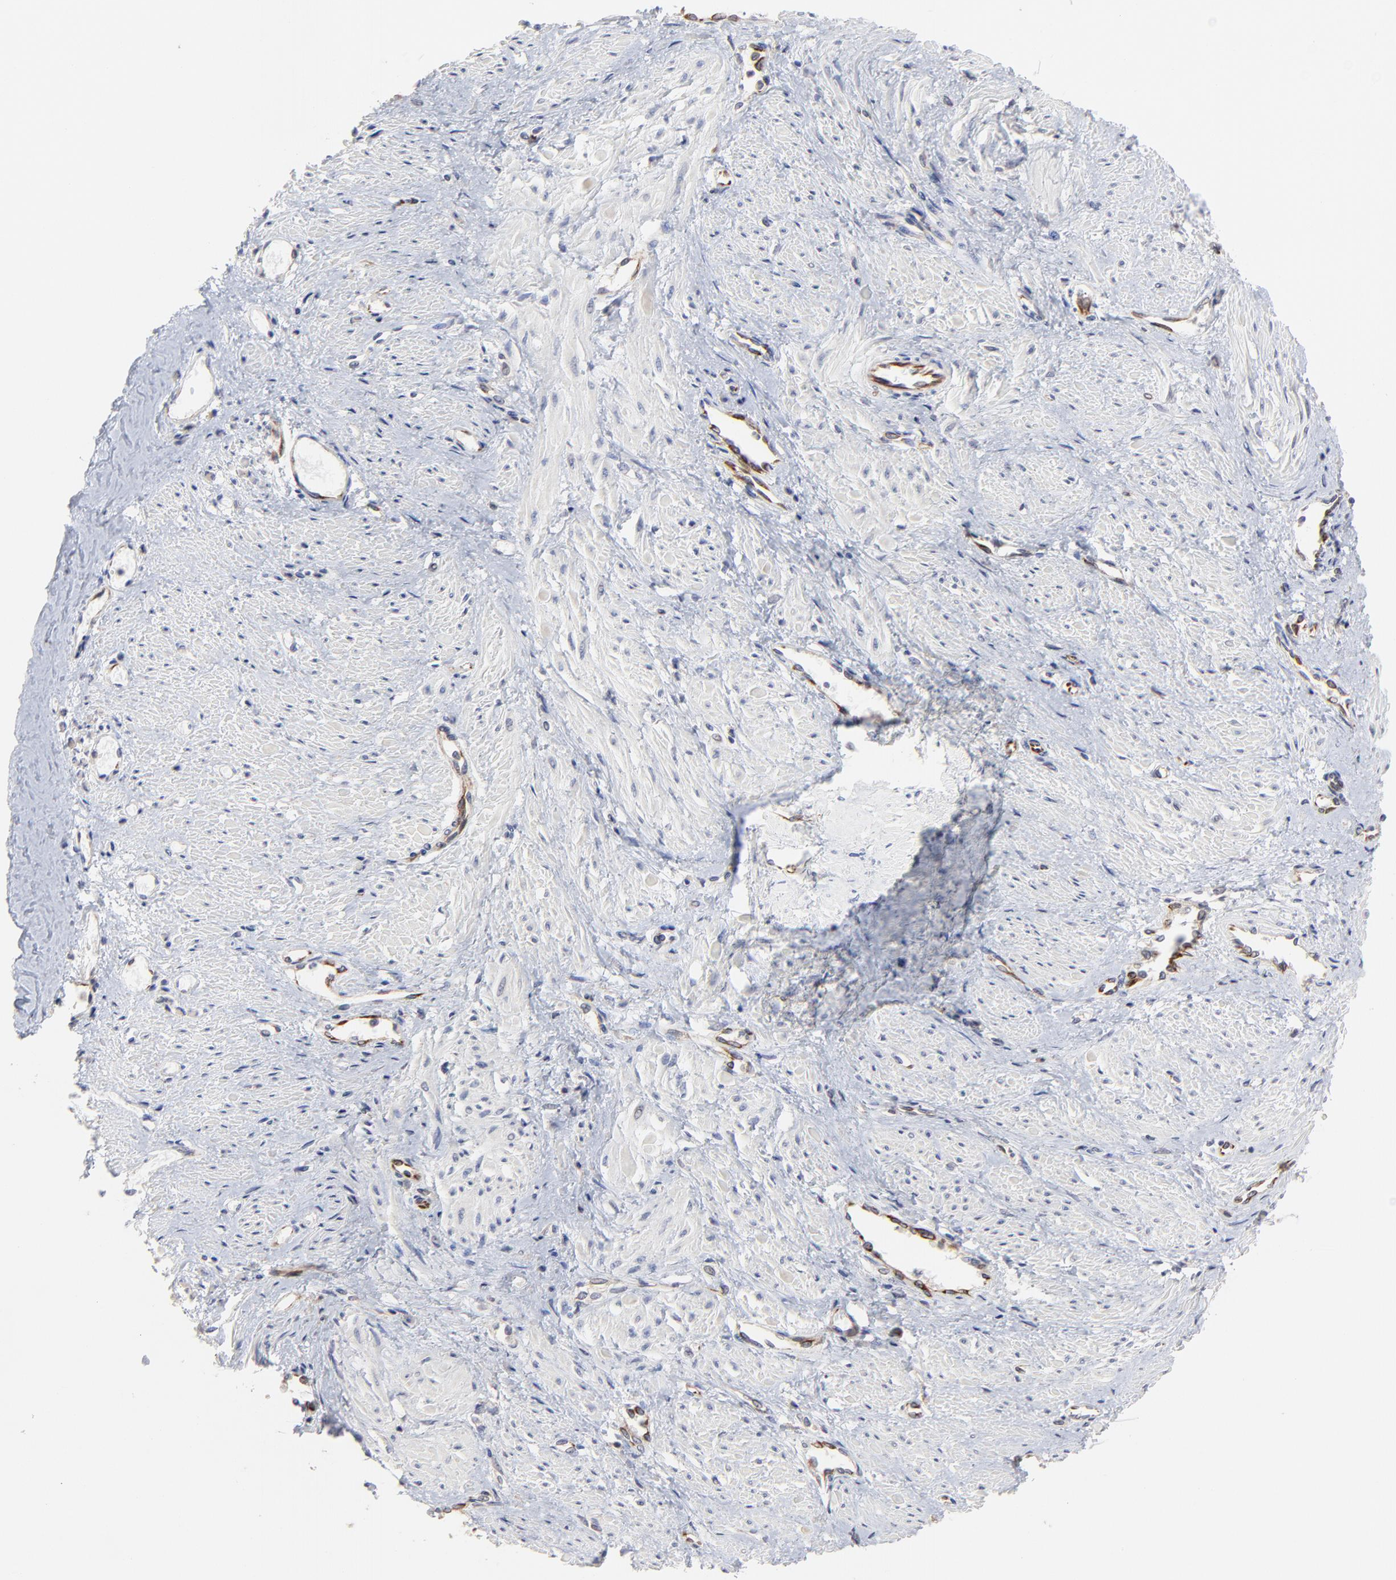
{"staining": {"intensity": "negative", "quantity": "none", "location": "none"}, "tissue": "smooth muscle", "cell_type": "Smooth muscle cells", "image_type": "normal", "snomed": [{"axis": "morphology", "description": "Normal tissue, NOS"}, {"axis": "topography", "description": "Smooth muscle"}, {"axis": "topography", "description": "Uterus"}], "caption": "Immunohistochemistry (IHC) histopathology image of benign smooth muscle: human smooth muscle stained with DAB shows no significant protein positivity in smooth muscle cells. (DAB (3,3'-diaminobenzidine) IHC, high magnification).", "gene": "RAB9A", "patient": {"sex": "female", "age": 39}}